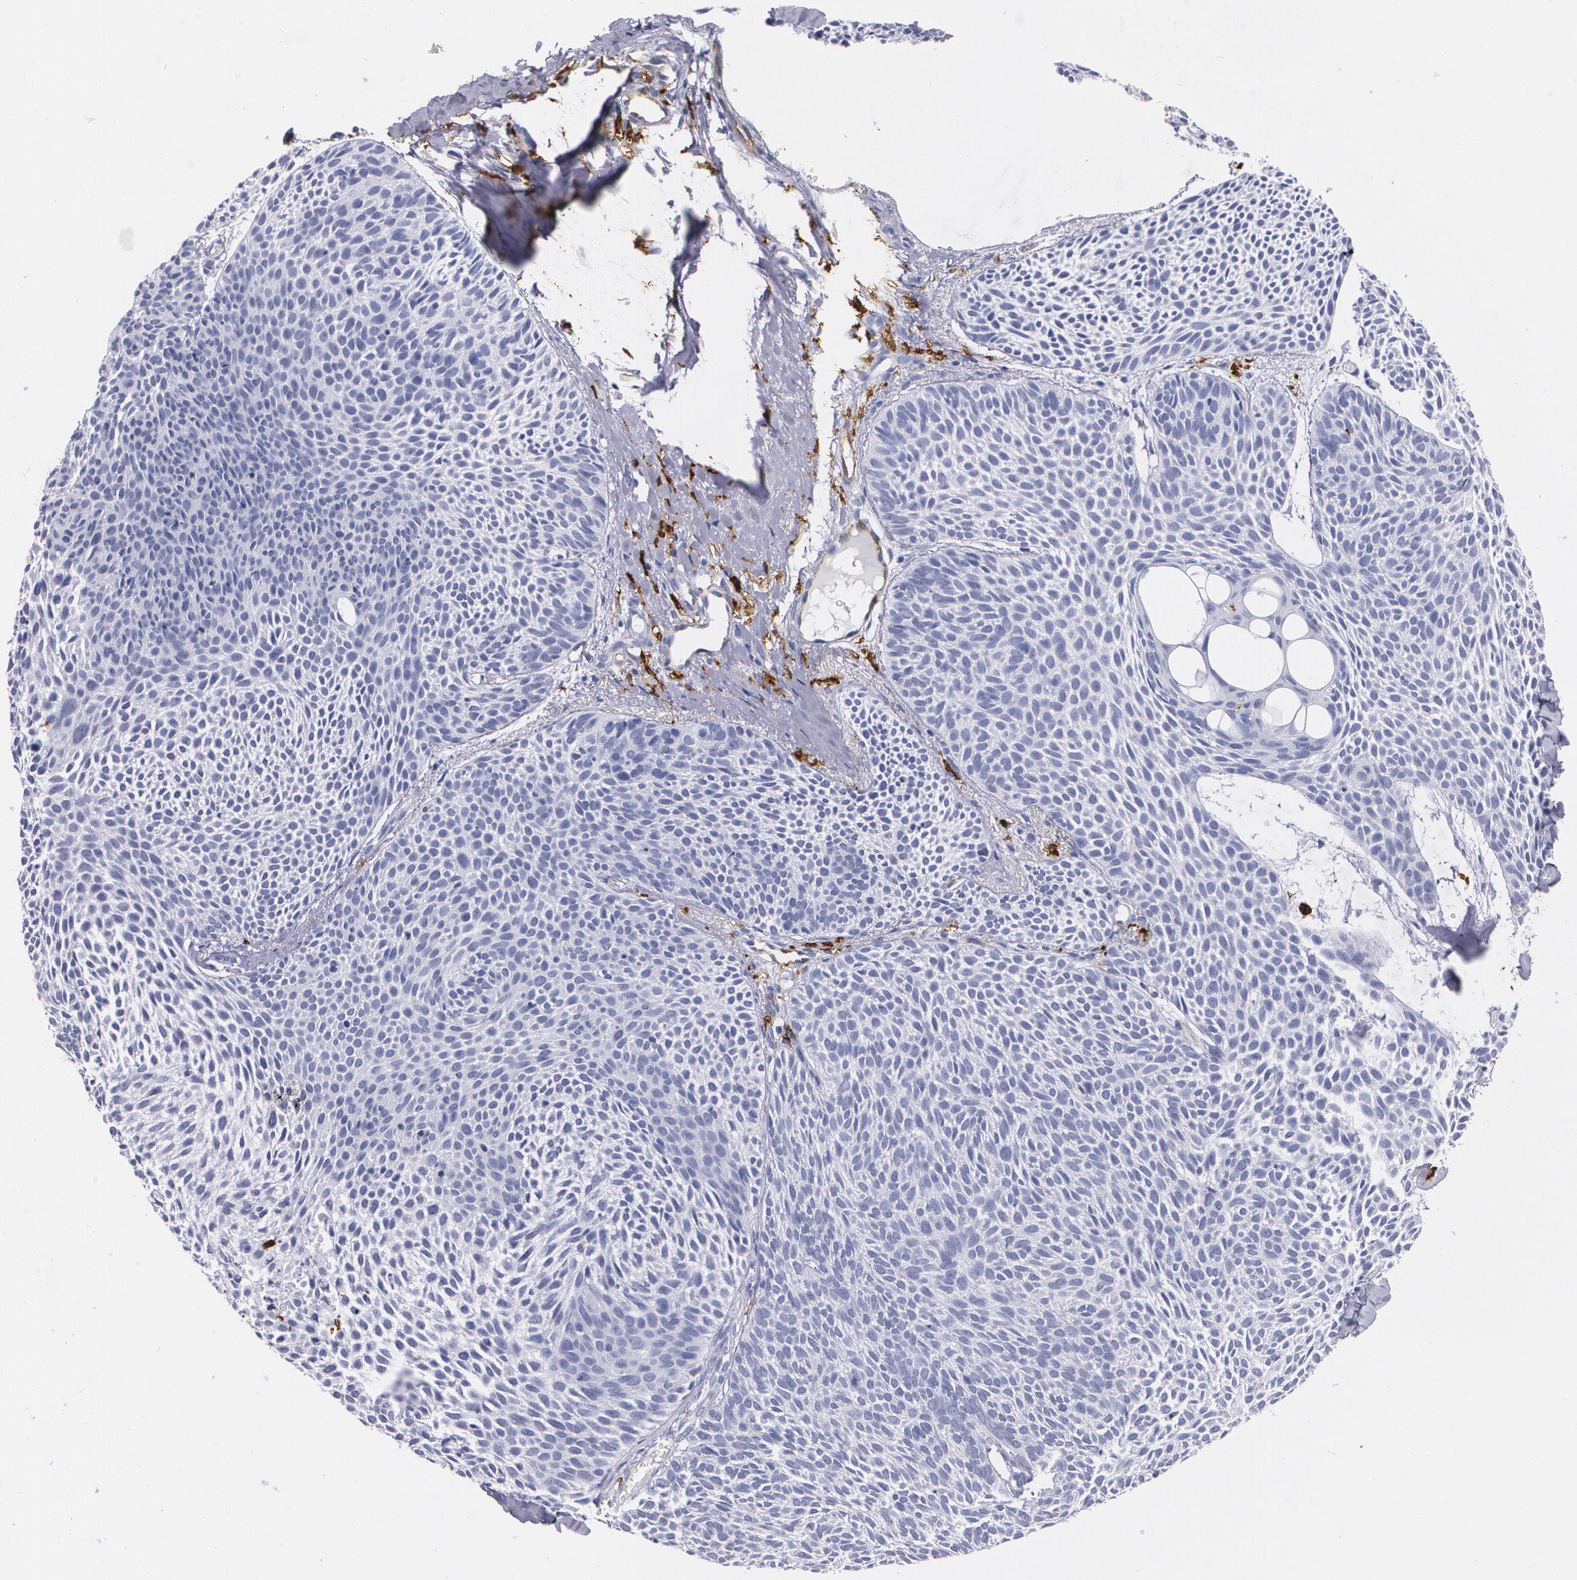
{"staining": {"intensity": "weak", "quantity": "<25%", "location": "cytoplasmic/membranous"}, "tissue": "skin cancer", "cell_type": "Tumor cells", "image_type": "cancer", "snomed": [{"axis": "morphology", "description": "Basal cell carcinoma"}, {"axis": "topography", "description": "Skin"}], "caption": "This photomicrograph is of skin cancer (basal cell carcinoma) stained with IHC to label a protein in brown with the nuclei are counter-stained blue. There is no expression in tumor cells.", "gene": "HLA-DRA", "patient": {"sex": "male", "age": 84}}